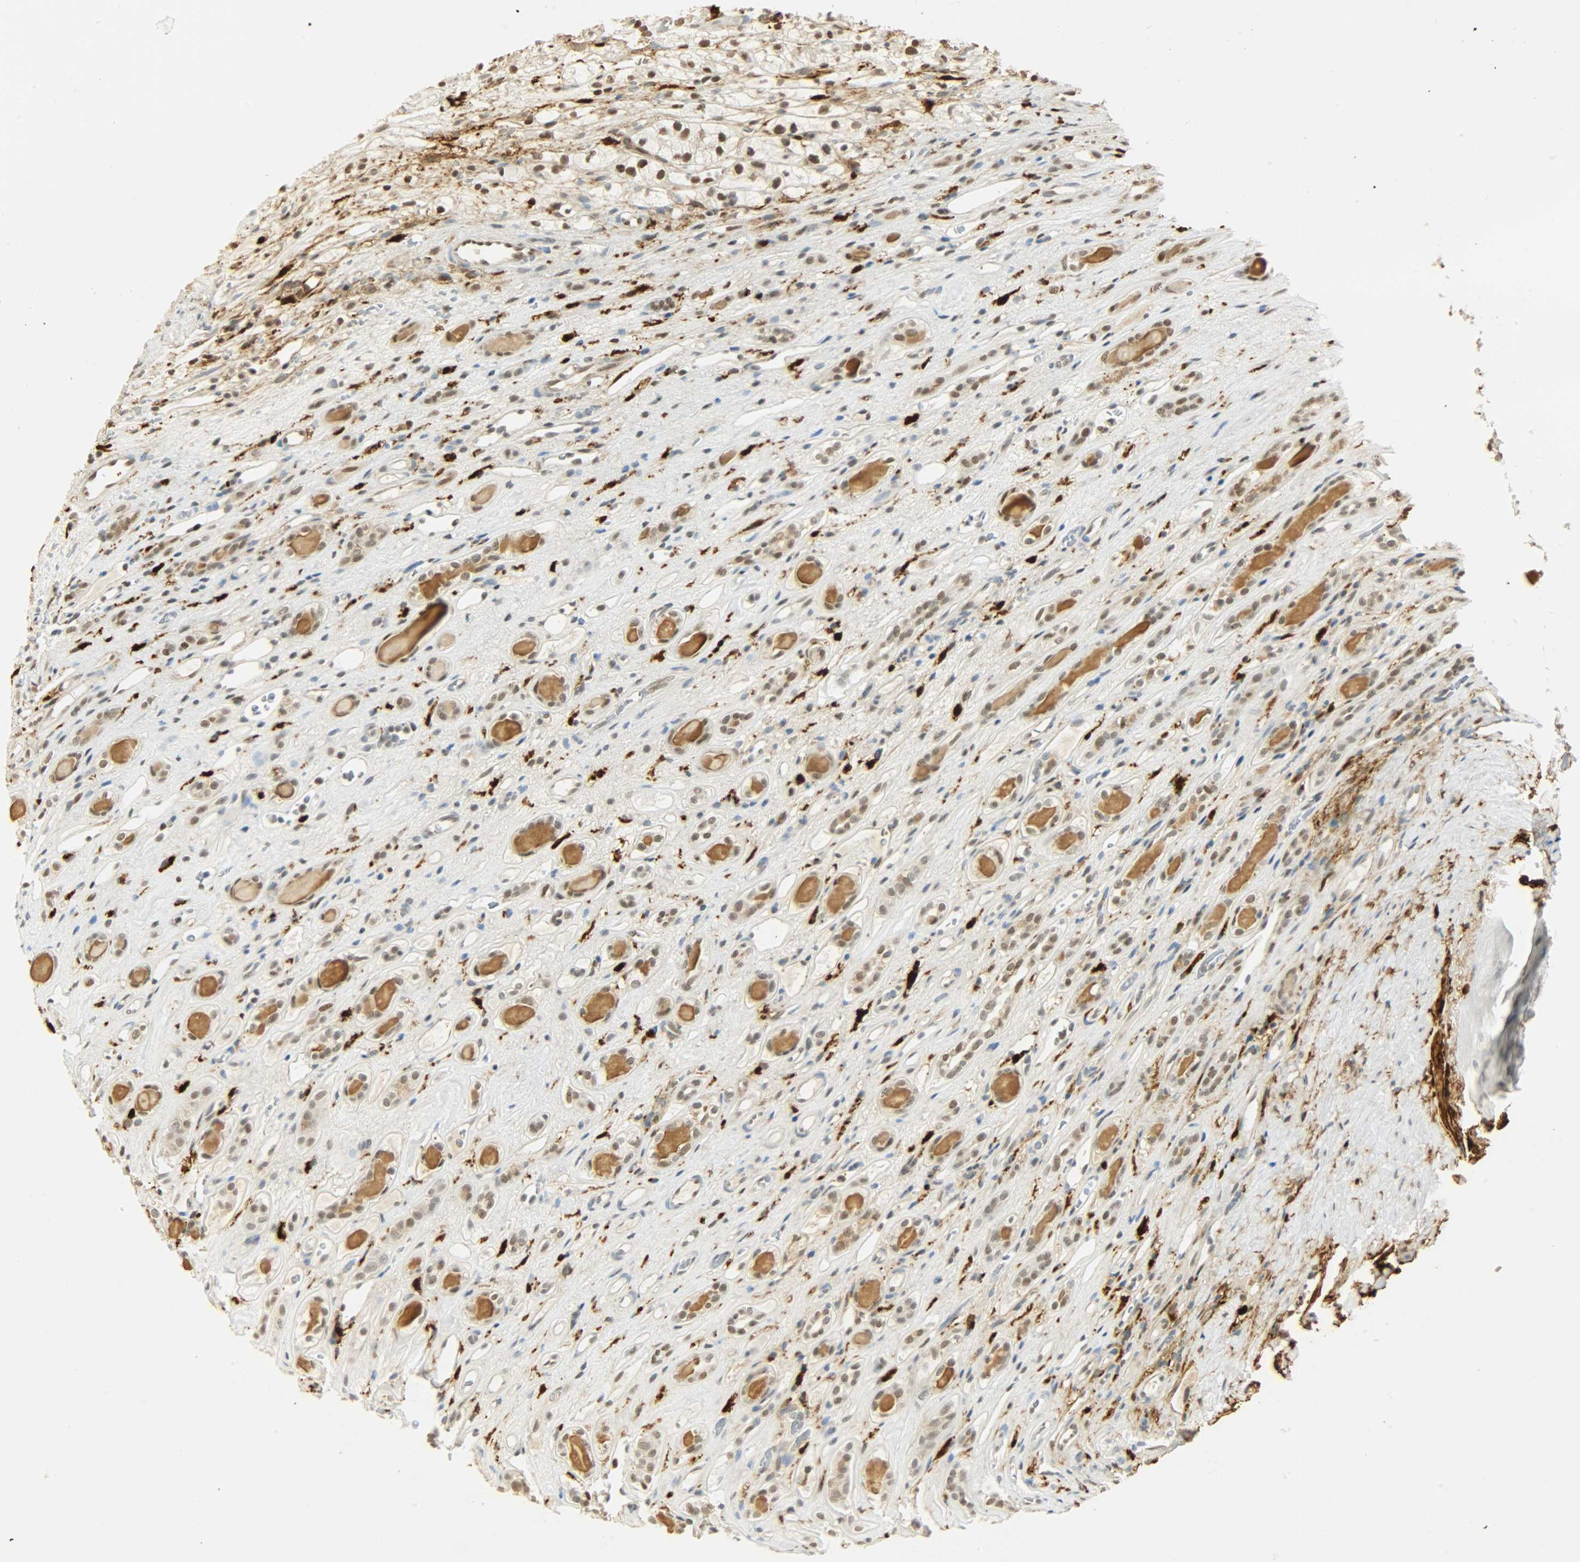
{"staining": {"intensity": "moderate", "quantity": ">75%", "location": "nuclear"}, "tissue": "renal cancer", "cell_type": "Tumor cells", "image_type": "cancer", "snomed": [{"axis": "morphology", "description": "Adenocarcinoma, NOS"}, {"axis": "topography", "description": "Kidney"}], "caption": "Immunohistochemistry photomicrograph of neoplastic tissue: human renal adenocarcinoma stained using immunohistochemistry exhibits medium levels of moderate protein expression localized specifically in the nuclear of tumor cells, appearing as a nuclear brown color.", "gene": "NGFR", "patient": {"sex": "female", "age": 60}}